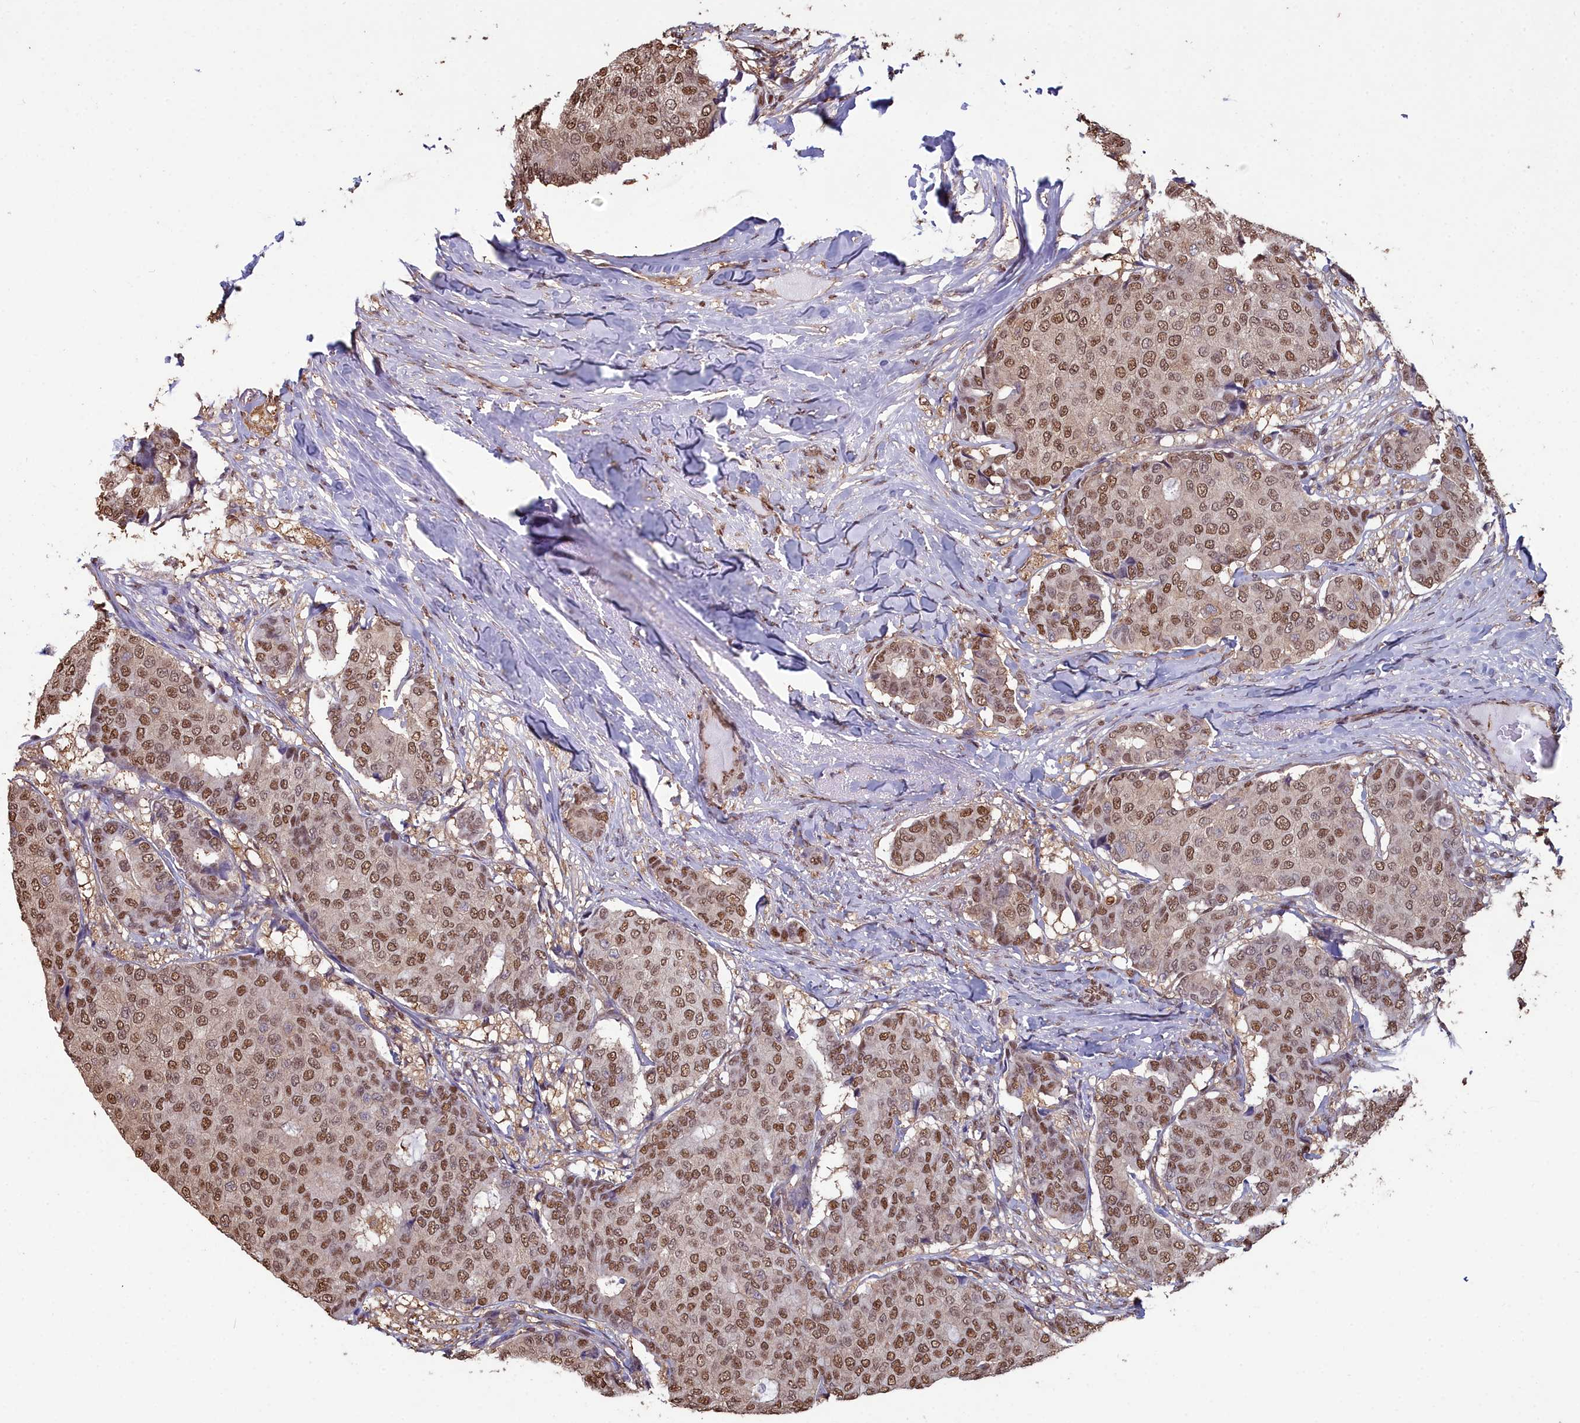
{"staining": {"intensity": "moderate", "quantity": ">75%", "location": "cytoplasmic/membranous,nuclear"}, "tissue": "breast cancer", "cell_type": "Tumor cells", "image_type": "cancer", "snomed": [{"axis": "morphology", "description": "Lobular carcinoma"}, {"axis": "topography", "description": "Breast"}], "caption": "This is a histology image of immunohistochemistry (IHC) staining of breast cancer (lobular carcinoma), which shows moderate positivity in the cytoplasmic/membranous and nuclear of tumor cells.", "gene": "GAPDH", "patient": {"sex": "female", "age": 59}}